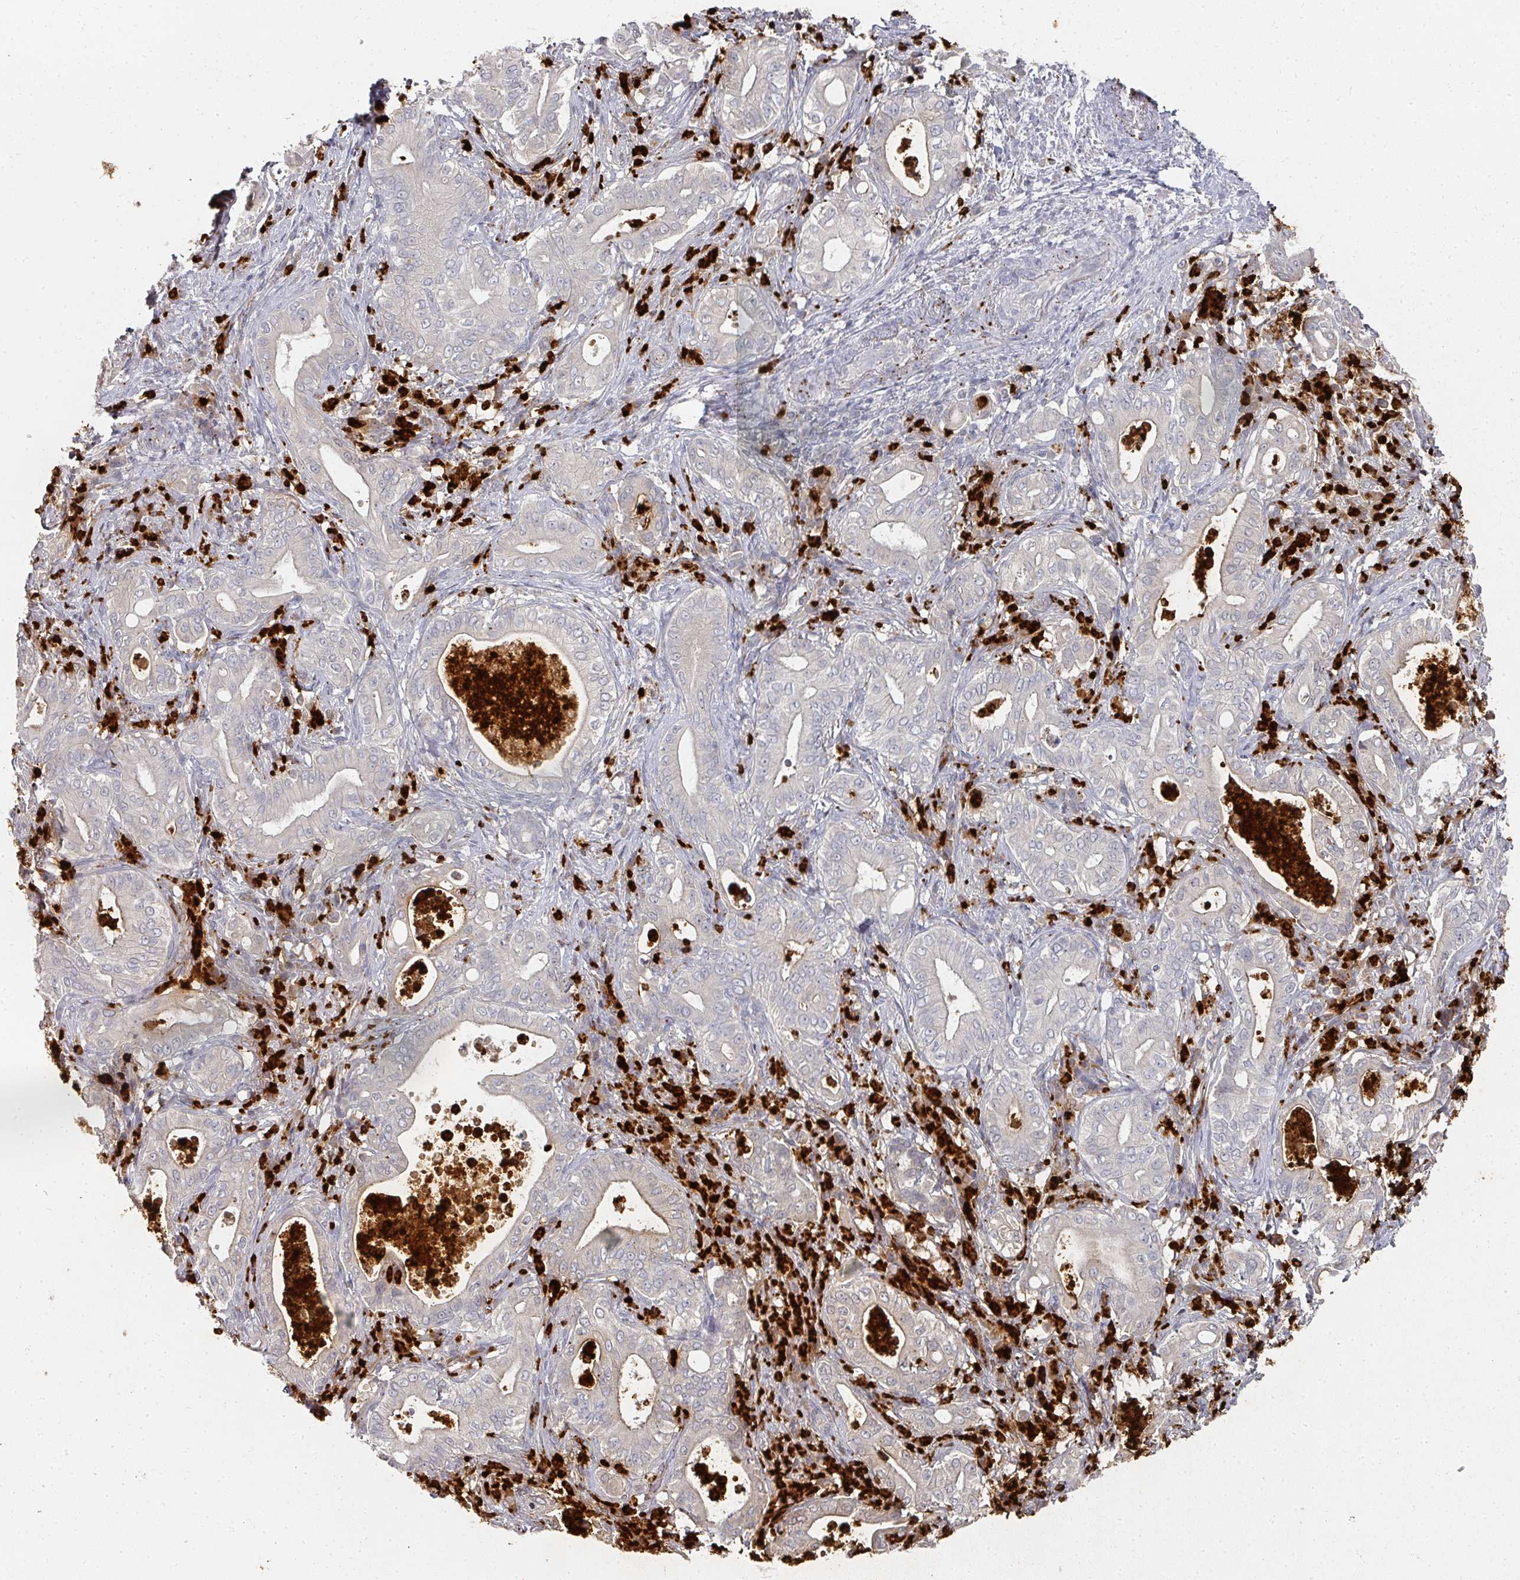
{"staining": {"intensity": "weak", "quantity": "25%-75%", "location": "cytoplasmic/membranous"}, "tissue": "pancreatic cancer", "cell_type": "Tumor cells", "image_type": "cancer", "snomed": [{"axis": "morphology", "description": "Adenocarcinoma, NOS"}, {"axis": "topography", "description": "Pancreas"}], "caption": "Weak cytoplasmic/membranous staining is appreciated in about 25%-75% of tumor cells in pancreatic cancer.", "gene": "CAMP", "patient": {"sex": "male", "age": 71}}